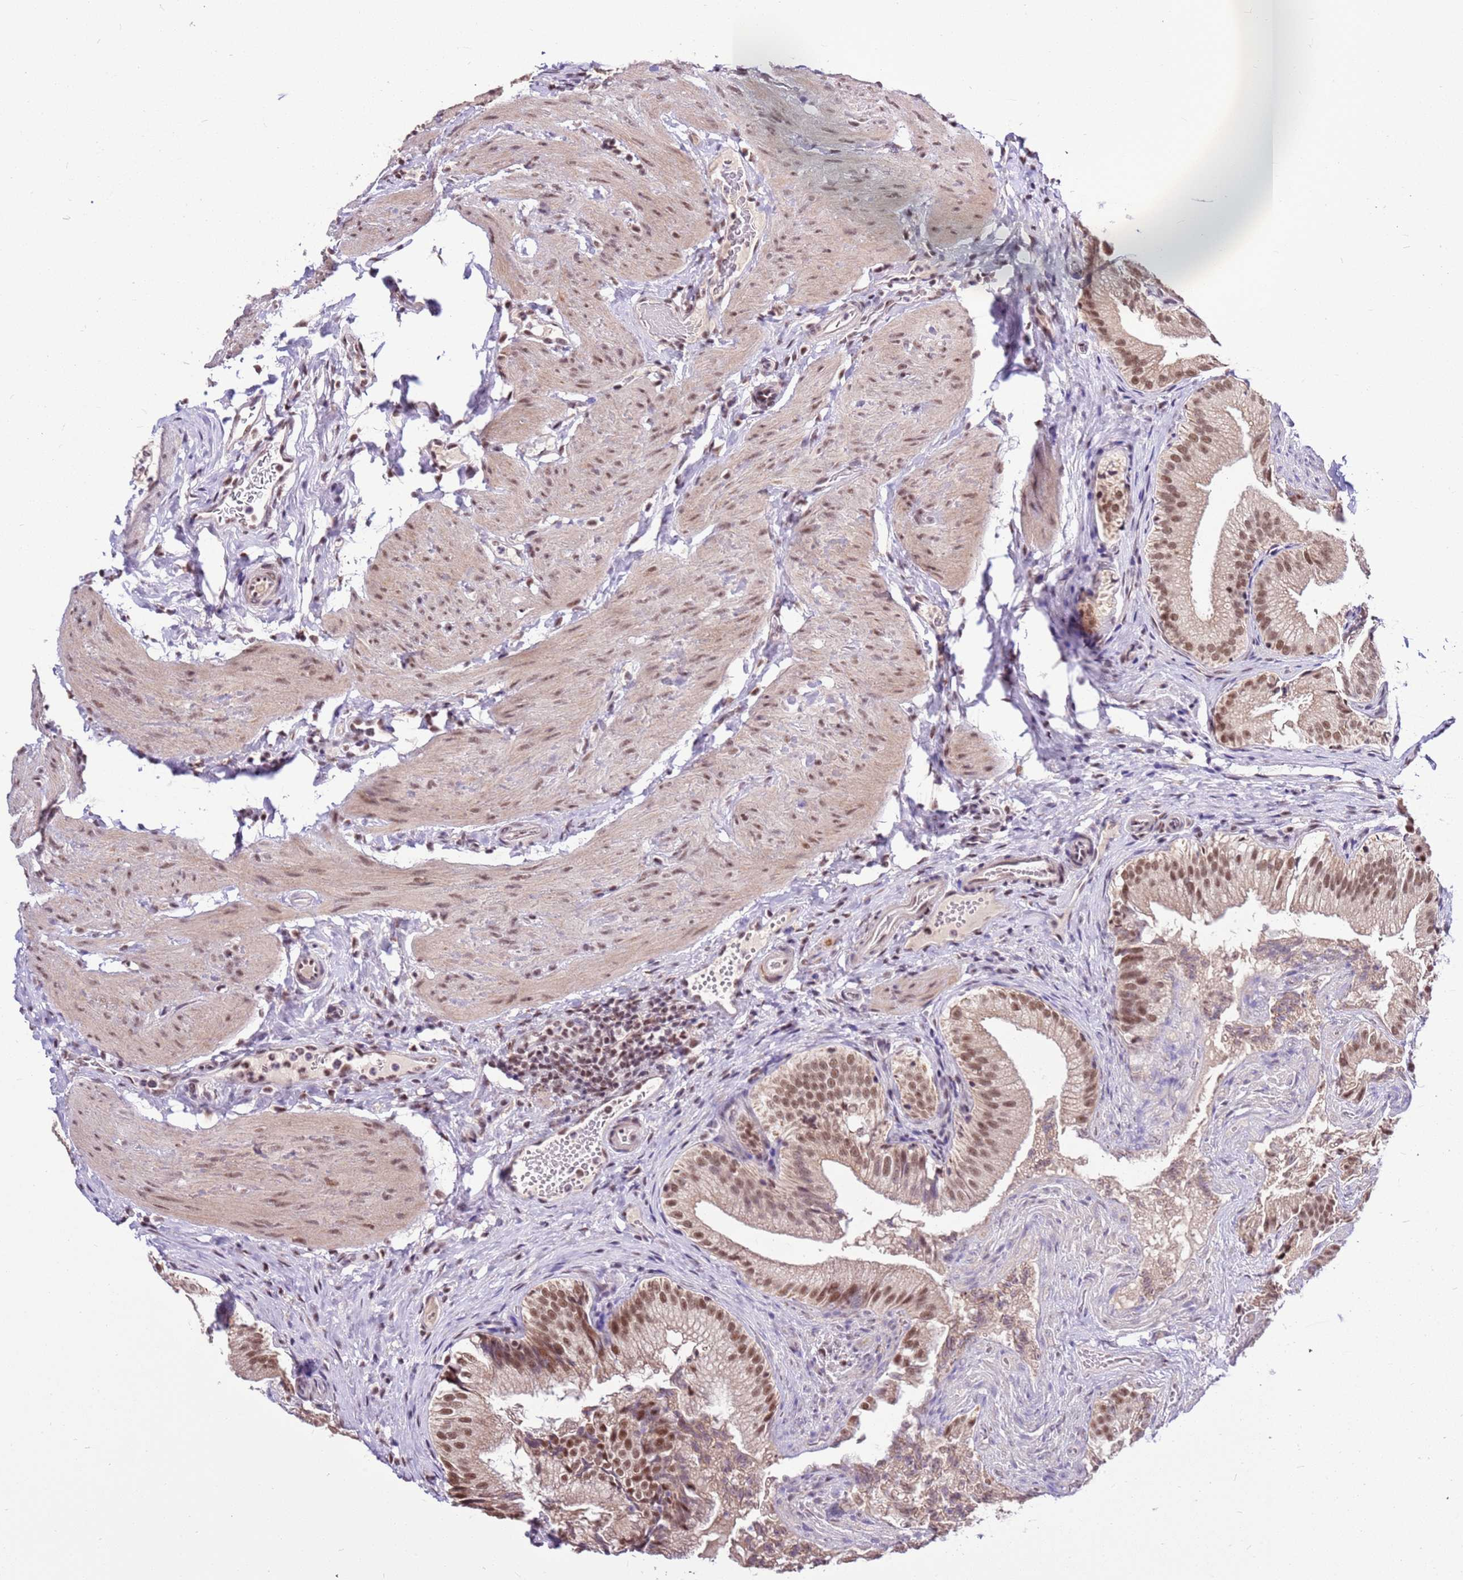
{"staining": {"intensity": "moderate", "quantity": ">75%", "location": "nuclear"}, "tissue": "gallbladder", "cell_type": "Glandular cells", "image_type": "normal", "snomed": [{"axis": "morphology", "description": "Normal tissue, NOS"}, {"axis": "topography", "description": "Gallbladder"}], "caption": "Immunohistochemistry (IHC) photomicrograph of unremarkable gallbladder: human gallbladder stained using immunohistochemistry (IHC) demonstrates medium levels of moderate protein expression localized specifically in the nuclear of glandular cells, appearing as a nuclear brown color.", "gene": "AKAP8L", "patient": {"sex": "female", "age": 30}}